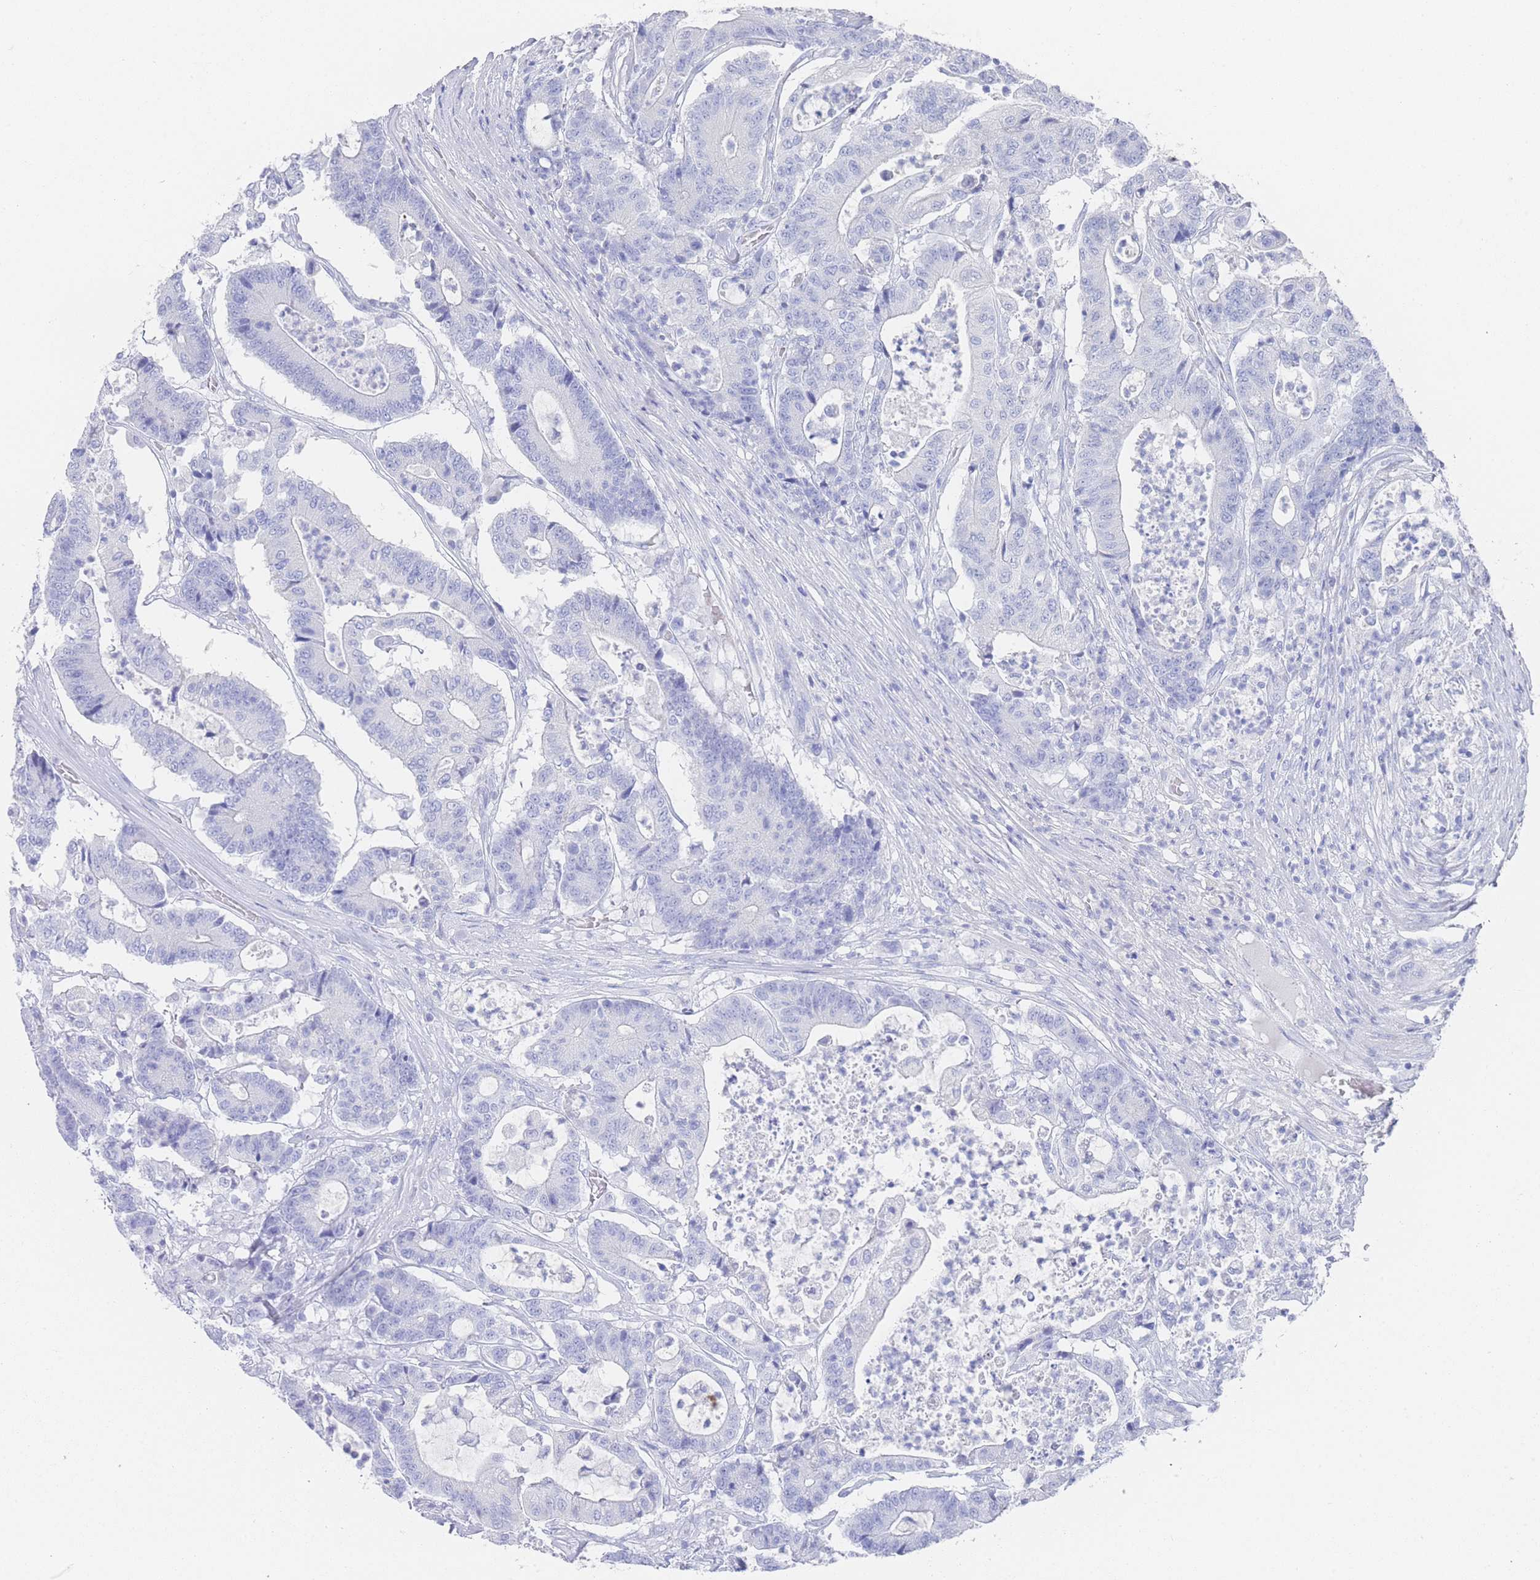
{"staining": {"intensity": "negative", "quantity": "none", "location": "none"}, "tissue": "colorectal cancer", "cell_type": "Tumor cells", "image_type": "cancer", "snomed": [{"axis": "morphology", "description": "Adenocarcinoma, NOS"}, {"axis": "topography", "description": "Colon"}], "caption": "Micrograph shows no significant protein expression in tumor cells of colorectal cancer.", "gene": "LRRC37A", "patient": {"sex": "female", "age": 84}}